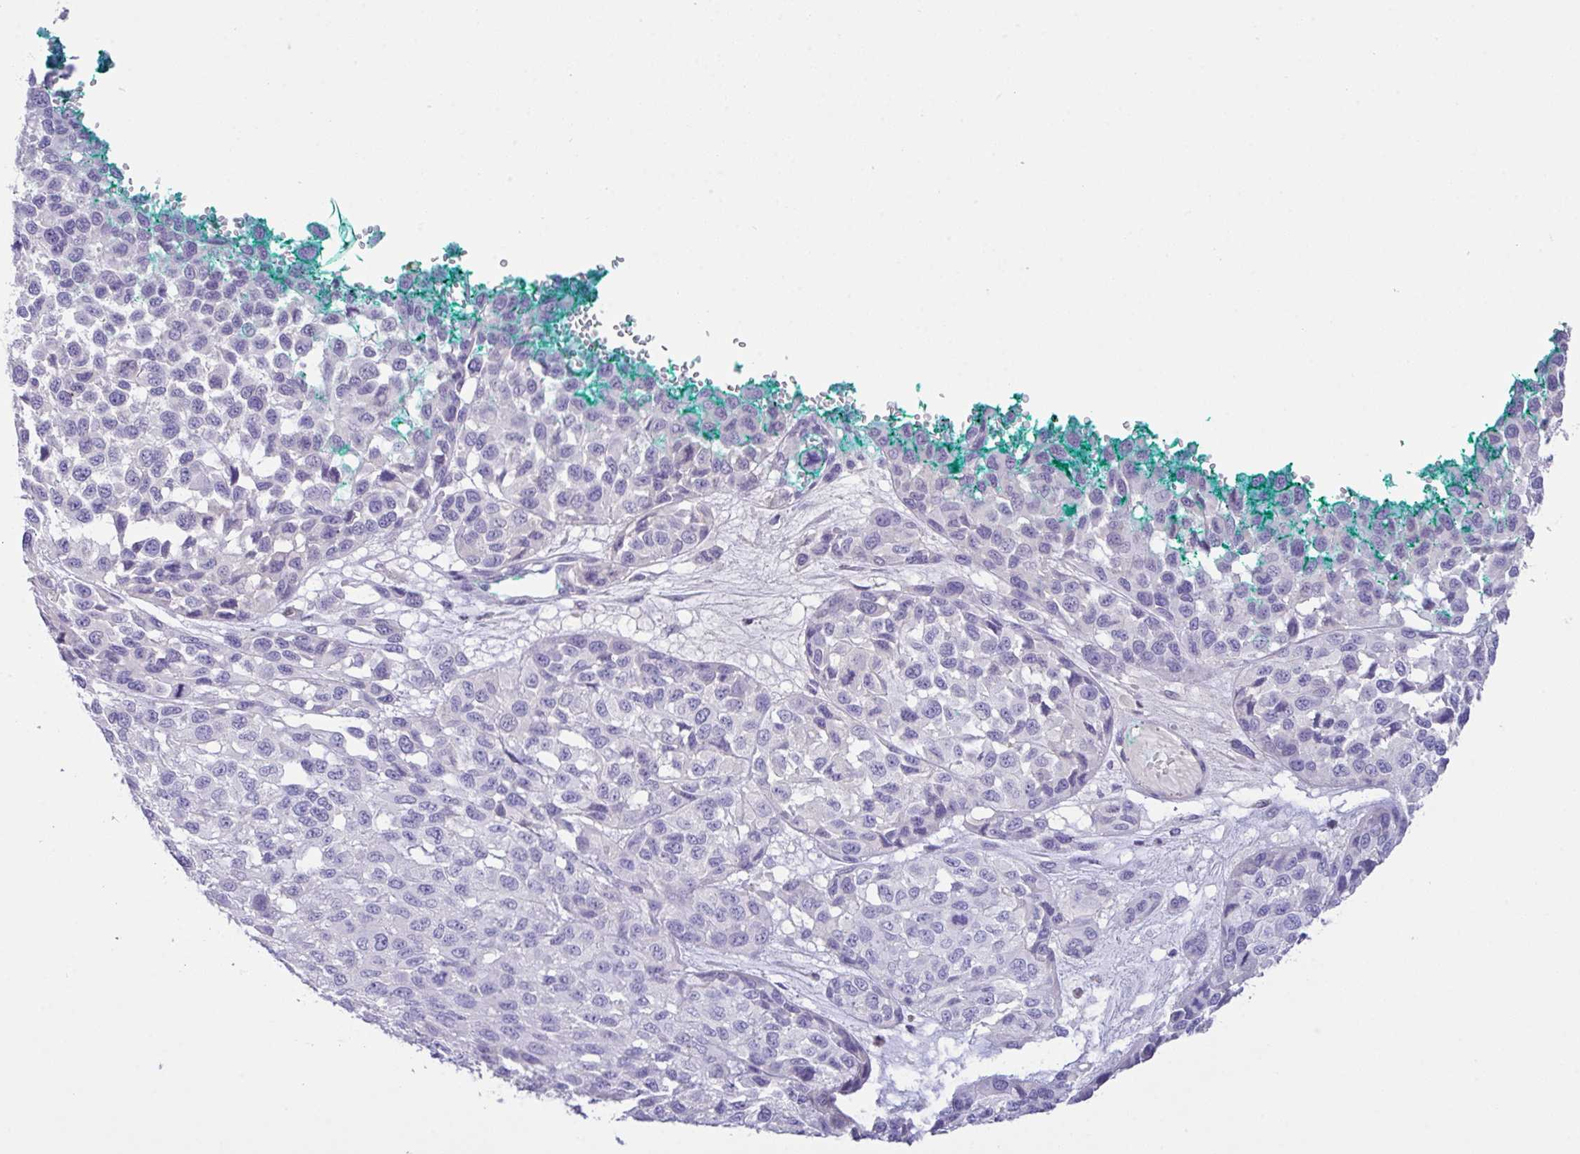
{"staining": {"intensity": "negative", "quantity": "none", "location": "none"}, "tissue": "melanoma", "cell_type": "Tumor cells", "image_type": "cancer", "snomed": [{"axis": "morphology", "description": "Malignant melanoma, NOS"}, {"axis": "topography", "description": "Skin"}], "caption": "IHC of human malignant melanoma exhibits no staining in tumor cells.", "gene": "CA10", "patient": {"sex": "male", "age": 62}}